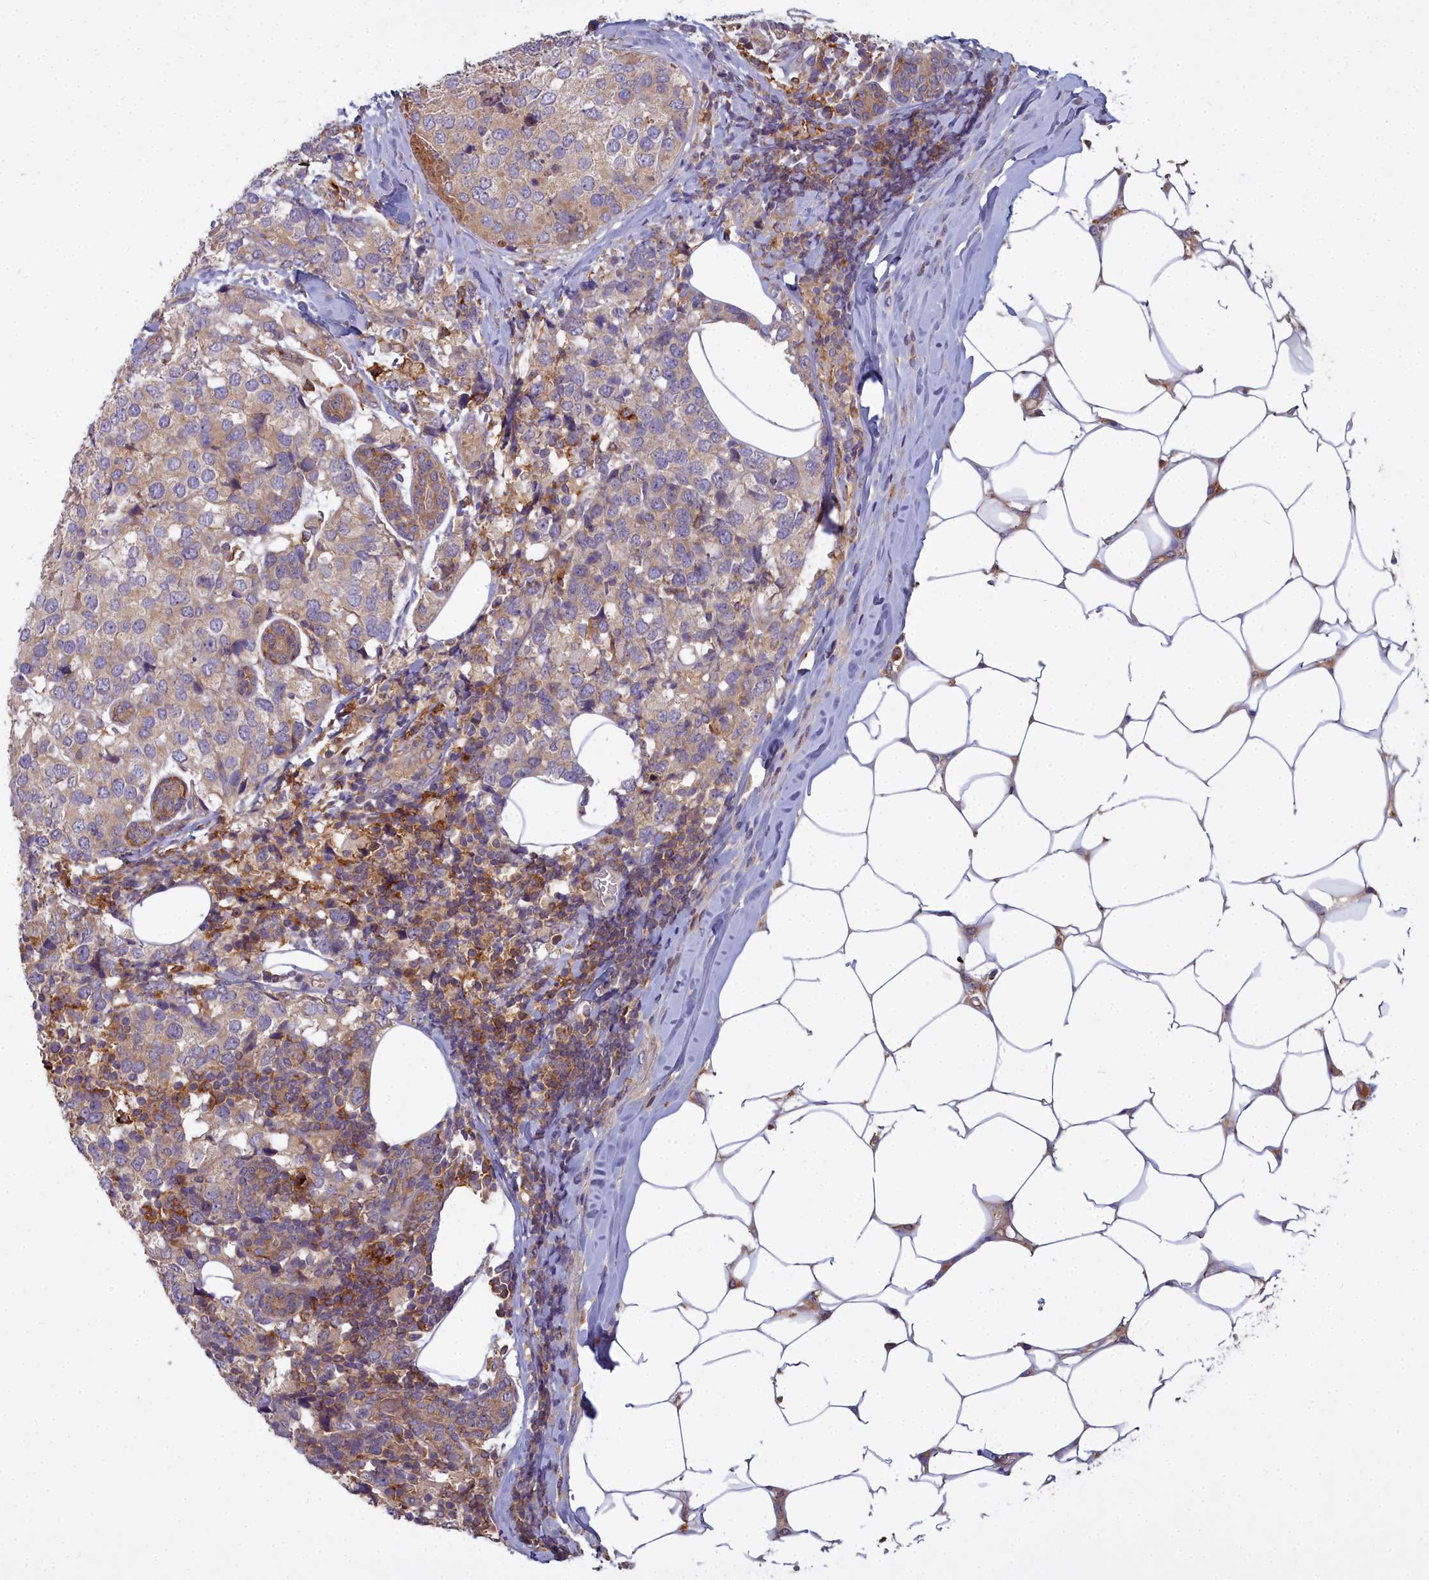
{"staining": {"intensity": "weak", "quantity": "25%-75%", "location": "cytoplasmic/membranous"}, "tissue": "breast cancer", "cell_type": "Tumor cells", "image_type": "cancer", "snomed": [{"axis": "morphology", "description": "Lobular carcinoma"}, {"axis": "topography", "description": "Breast"}], "caption": "Breast lobular carcinoma stained for a protein (brown) shows weak cytoplasmic/membranous positive expression in about 25%-75% of tumor cells.", "gene": "CCDC167", "patient": {"sex": "female", "age": 59}}